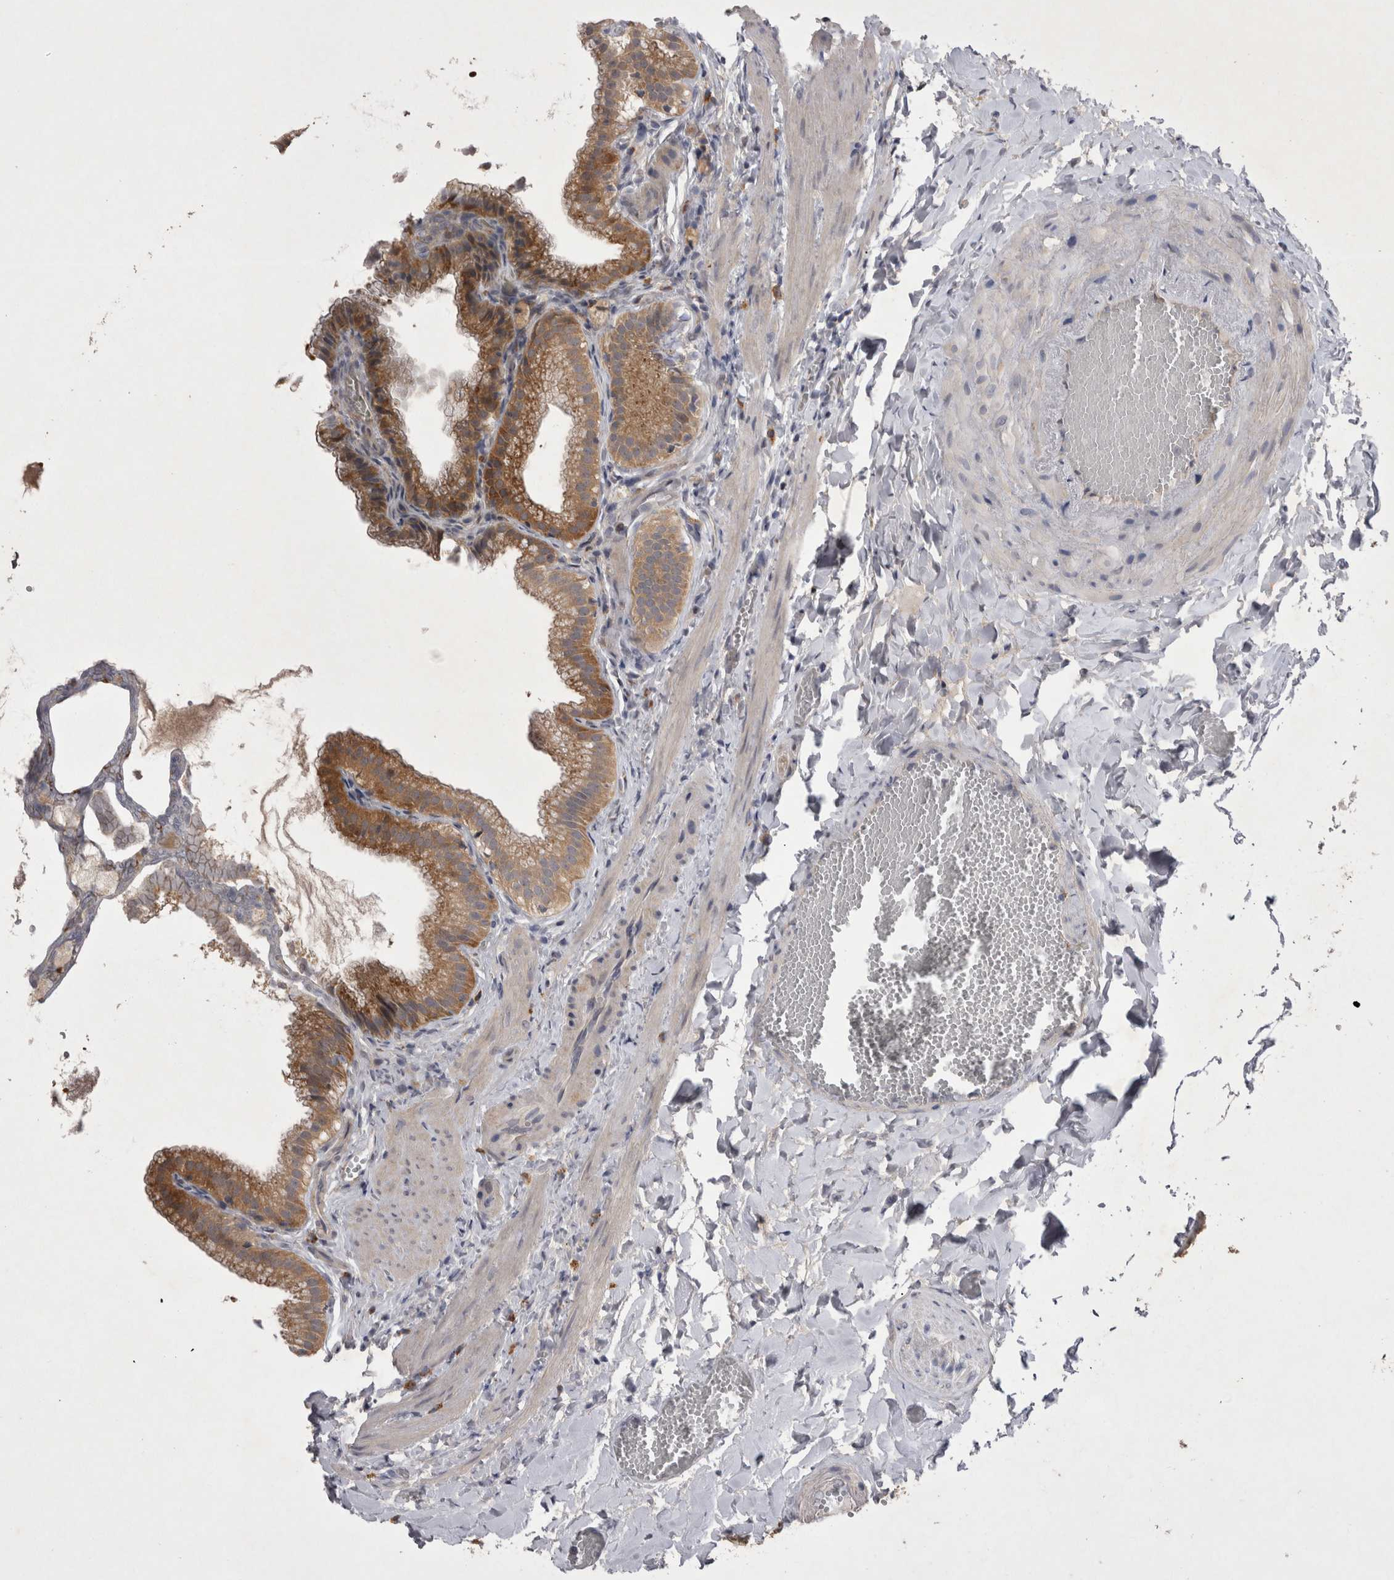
{"staining": {"intensity": "moderate", "quantity": ">75%", "location": "cytoplasmic/membranous"}, "tissue": "gallbladder", "cell_type": "Glandular cells", "image_type": "normal", "snomed": [{"axis": "morphology", "description": "Normal tissue, NOS"}, {"axis": "topography", "description": "Gallbladder"}], "caption": "About >75% of glandular cells in benign gallbladder show moderate cytoplasmic/membranous protein staining as visualized by brown immunohistochemical staining.", "gene": "CTBS", "patient": {"sex": "male", "age": 38}}